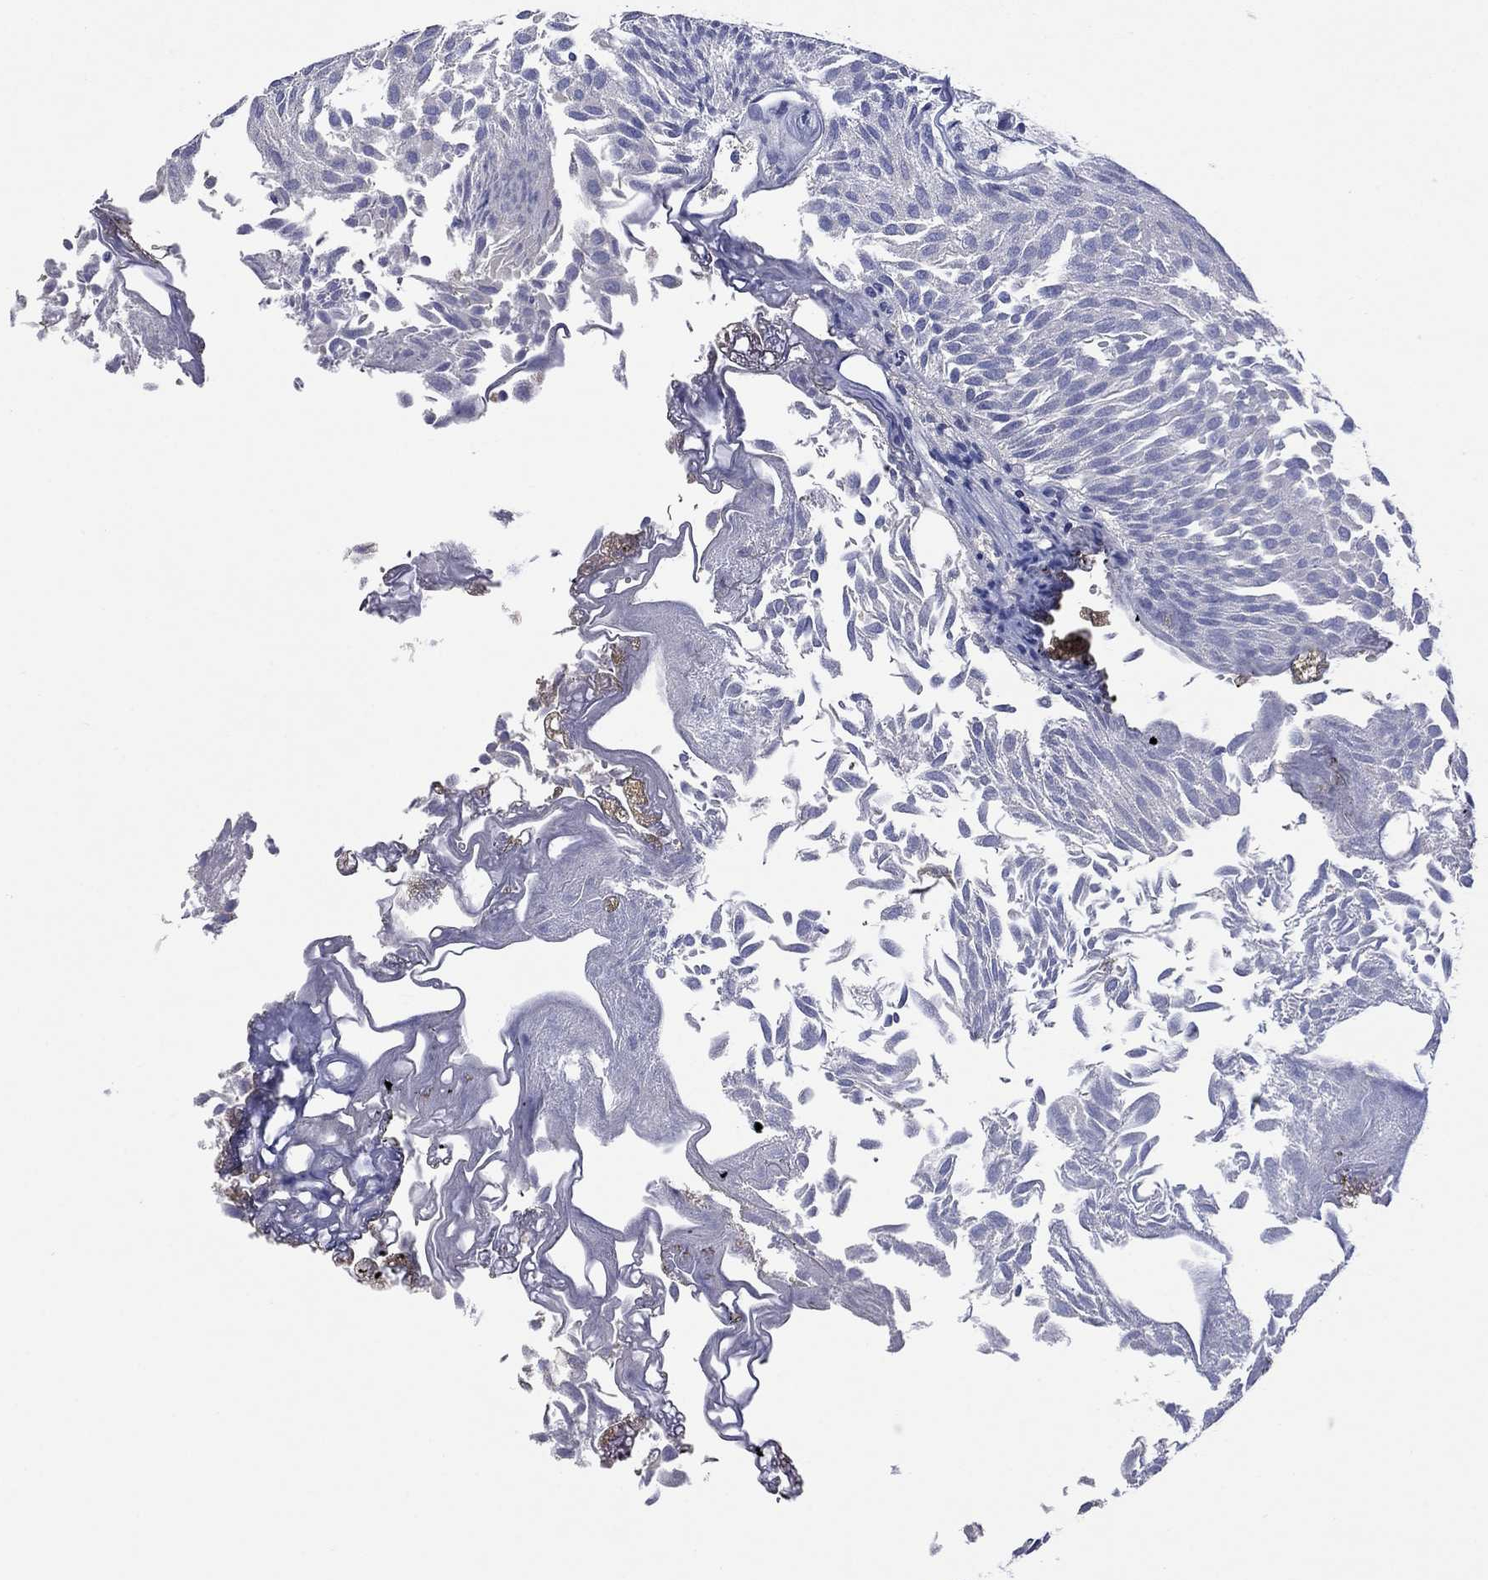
{"staining": {"intensity": "negative", "quantity": "none", "location": "none"}, "tissue": "urothelial cancer", "cell_type": "Tumor cells", "image_type": "cancer", "snomed": [{"axis": "morphology", "description": "Urothelial carcinoma, Low grade"}, {"axis": "topography", "description": "Urinary bladder"}], "caption": "Low-grade urothelial carcinoma was stained to show a protein in brown. There is no significant expression in tumor cells.", "gene": "CLVS1", "patient": {"sex": "male", "age": 52}}